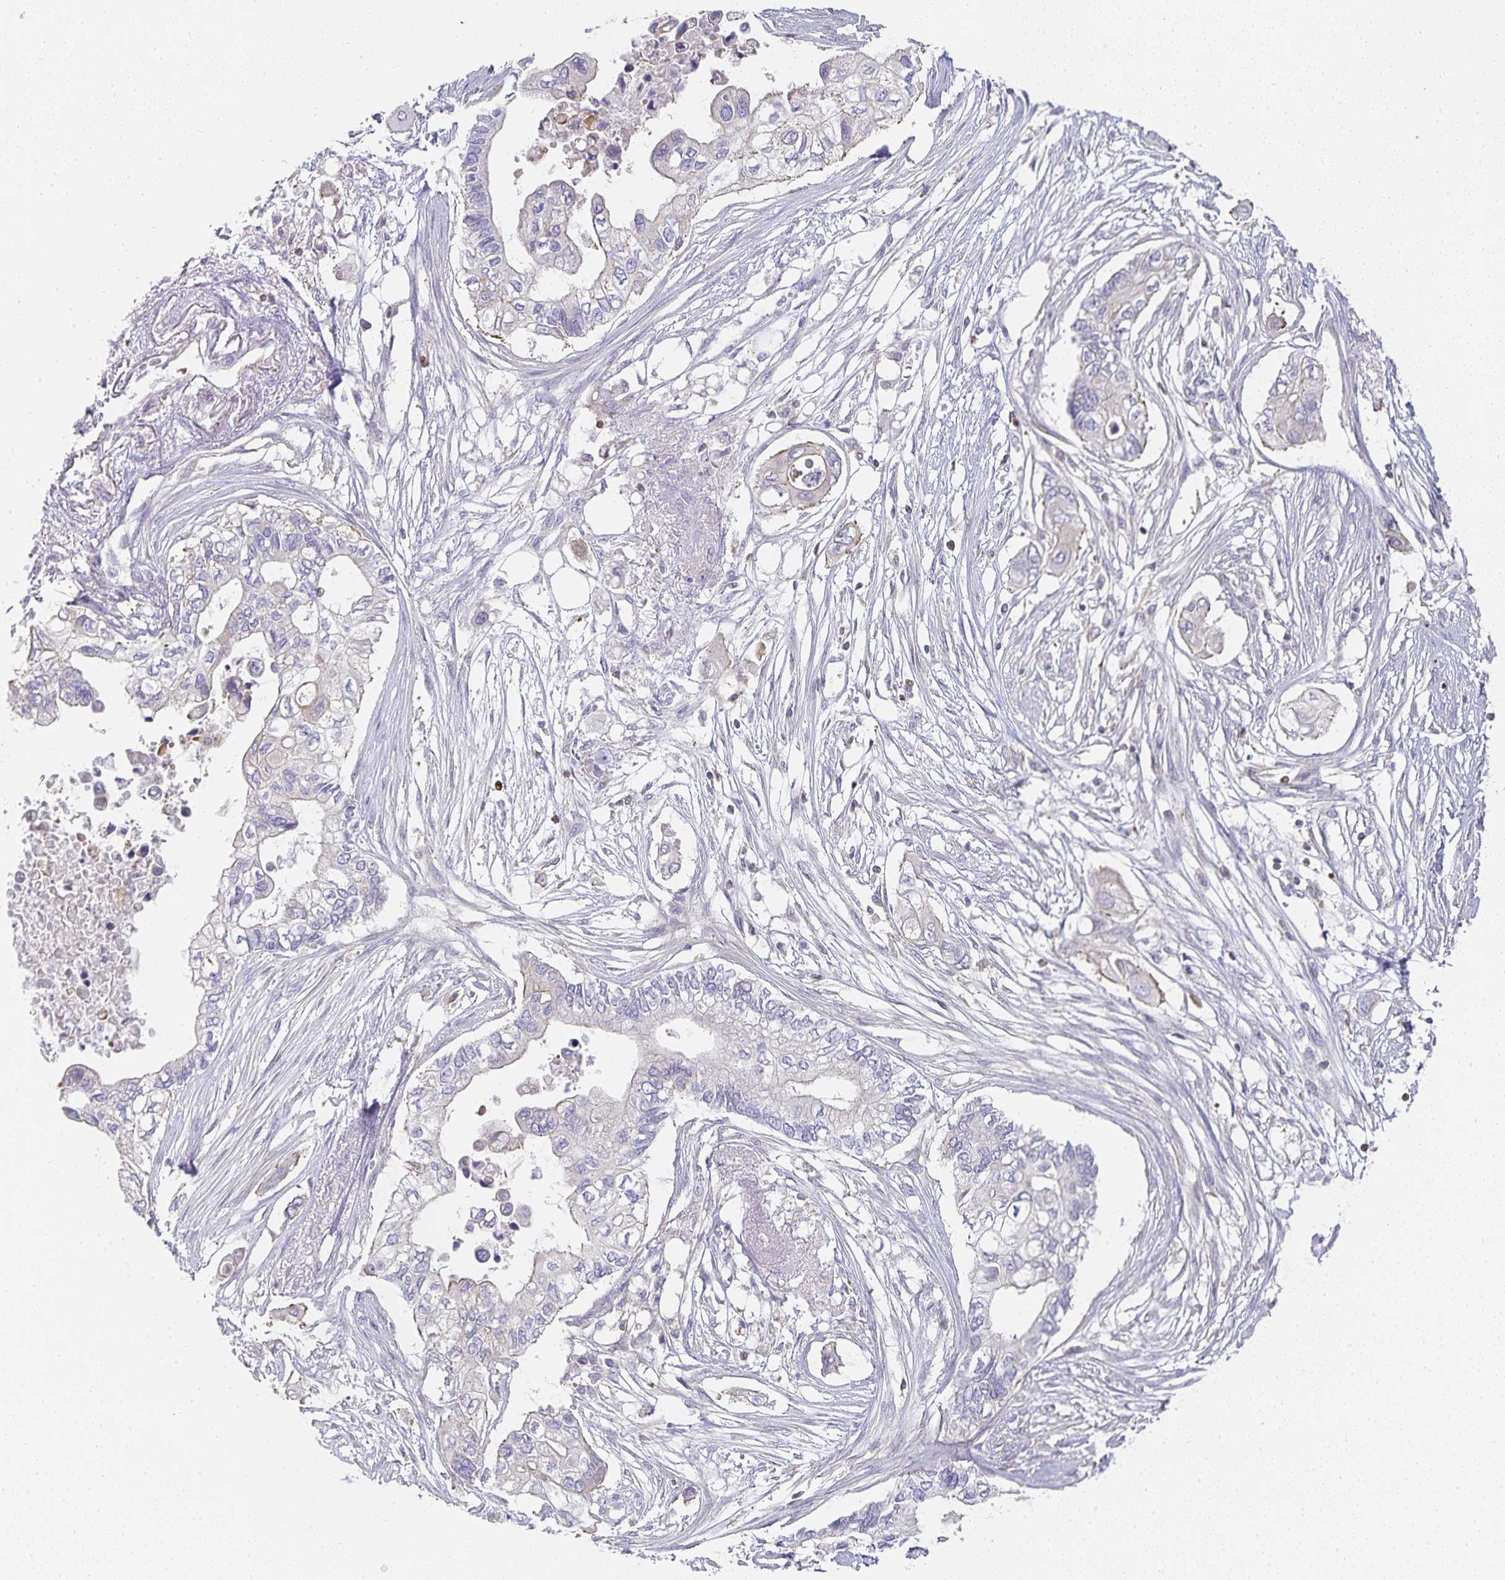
{"staining": {"intensity": "negative", "quantity": "none", "location": "none"}, "tissue": "pancreatic cancer", "cell_type": "Tumor cells", "image_type": "cancer", "snomed": [{"axis": "morphology", "description": "Adenocarcinoma, NOS"}, {"axis": "topography", "description": "Pancreas"}], "caption": "DAB immunohistochemical staining of pancreatic cancer (adenocarcinoma) exhibits no significant staining in tumor cells. Brightfield microscopy of IHC stained with DAB (3,3'-diaminobenzidine) (brown) and hematoxylin (blue), captured at high magnification.", "gene": "GATA3", "patient": {"sex": "female", "age": 63}}